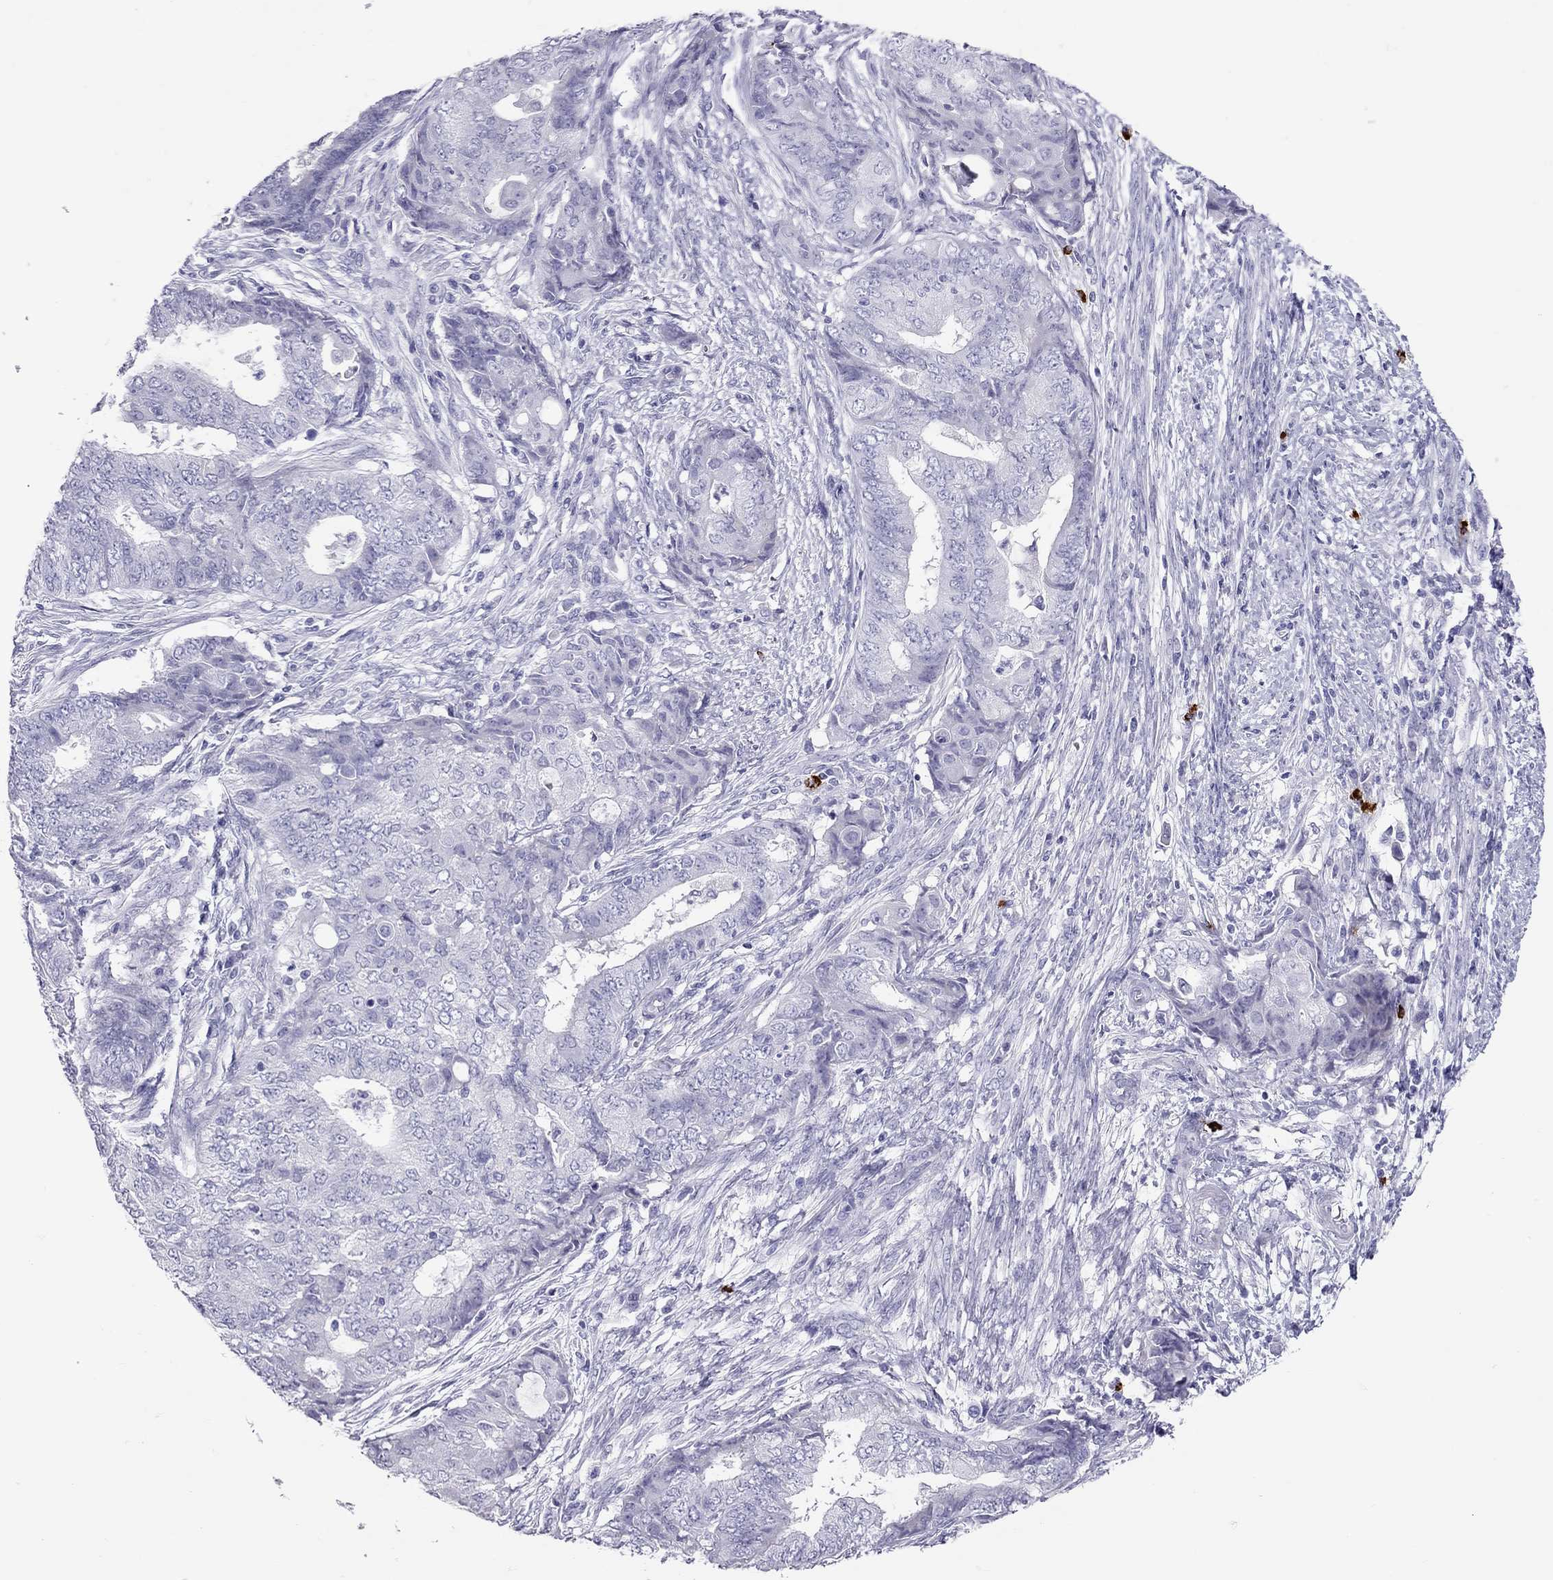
{"staining": {"intensity": "negative", "quantity": "none", "location": "none"}, "tissue": "endometrial cancer", "cell_type": "Tumor cells", "image_type": "cancer", "snomed": [{"axis": "morphology", "description": "Adenocarcinoma, NOS"}, {"axis": "topography", "description": "Endometrium"}], "caption": "Adenocarcinoma (endometrial) stained for a protein using immunohistochemistry reveals no expression tumor cells.", "gene": "IL17REL", "patient": {"sex": "female", "age": 62}}